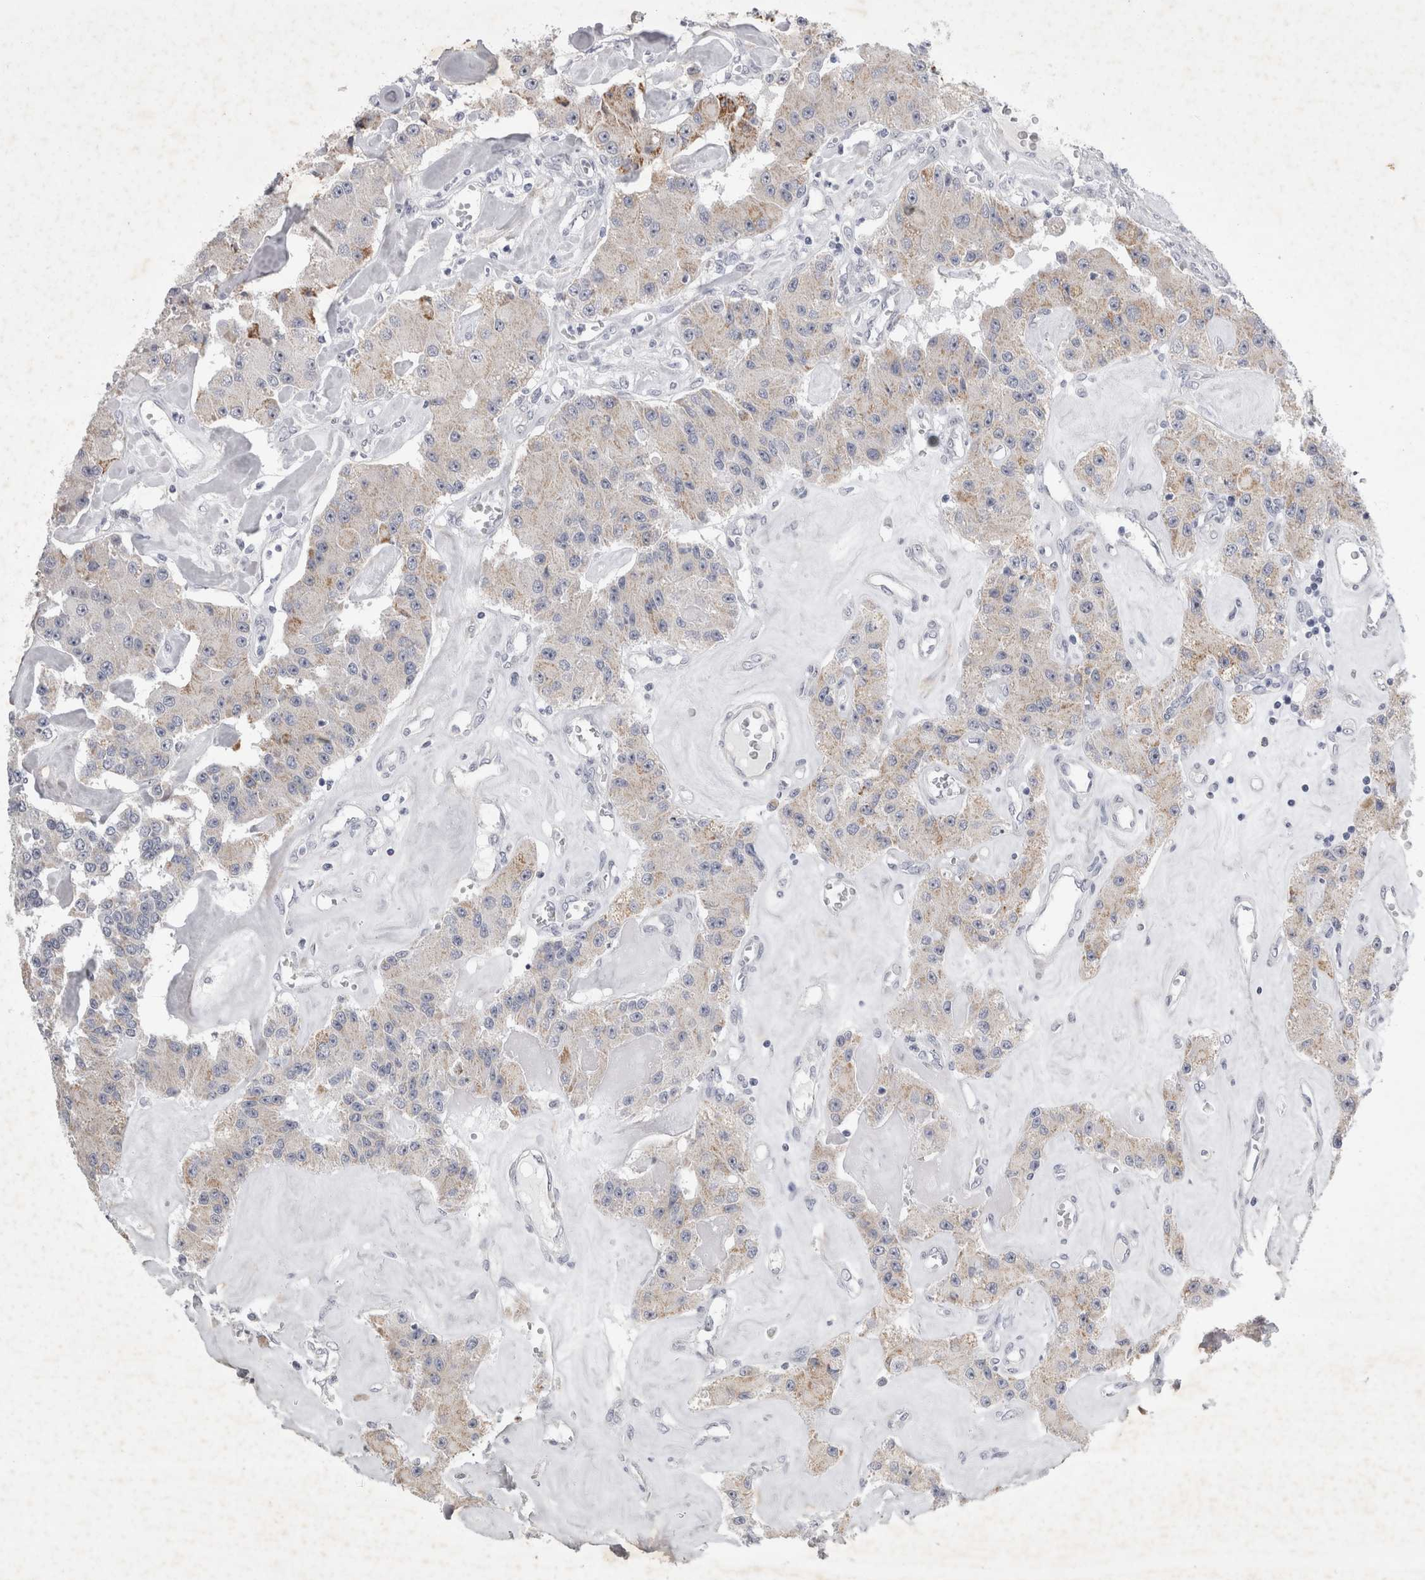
{"staining": {"intensity": "weak", "quantity": "<25%", "location": "cytoplasmic/membranous"}, "tissue": "carcinoid", "cell_type": "Tumor cells", "image_type": "cancer", "snomed": [{"axis": "morphology", "description": "Carcinoid, malignant, NOS"}, {"axis": "topography", "description": "Pancreas"}], "caption": "Carcinoid (malignant) stained for a protein using immunohistochemistry (IHC) shows no expression tumor cells.", "gene": "FXYD7", "patient": {"sex": "male", "age": 41}}